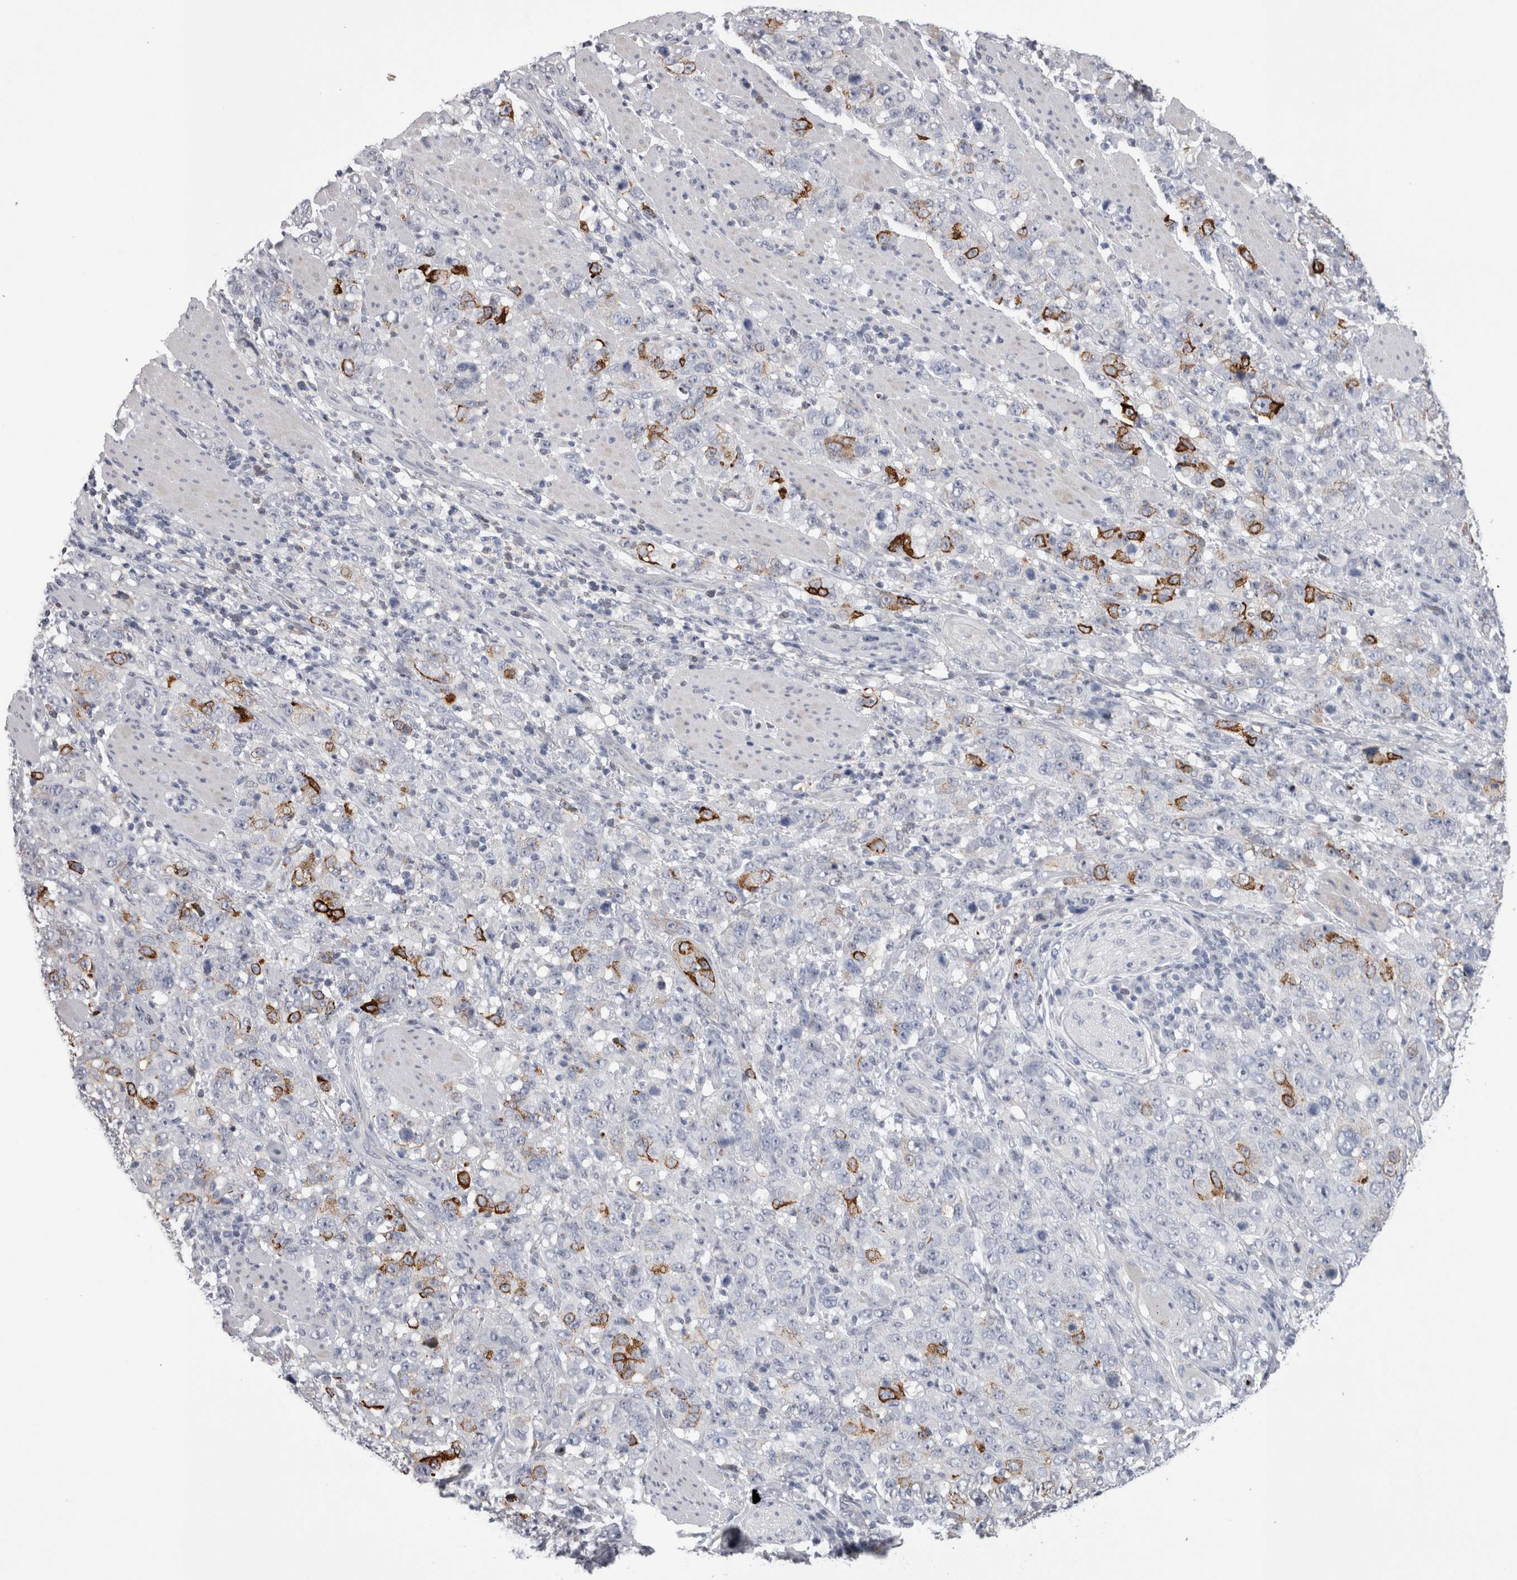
{"staining": {"intensity": "strong", "quantity": "<25%", "location": "cytoplasmic/membranous"}, "tissue": "stomach cancer", "cell_type": "Tumor cells", "image_type": "cancer", "snomed": [{"axis": "morphology", "description": "Adenocarcinoma, NOS"}, {"axis": "topography", "description": "Stomach"}], "caption": "Human stomach cancer stained with a protein marker displays strong staining in tumor cells.", "gene": "PWP2", "patient": {"sex": "male", "age": 48}}